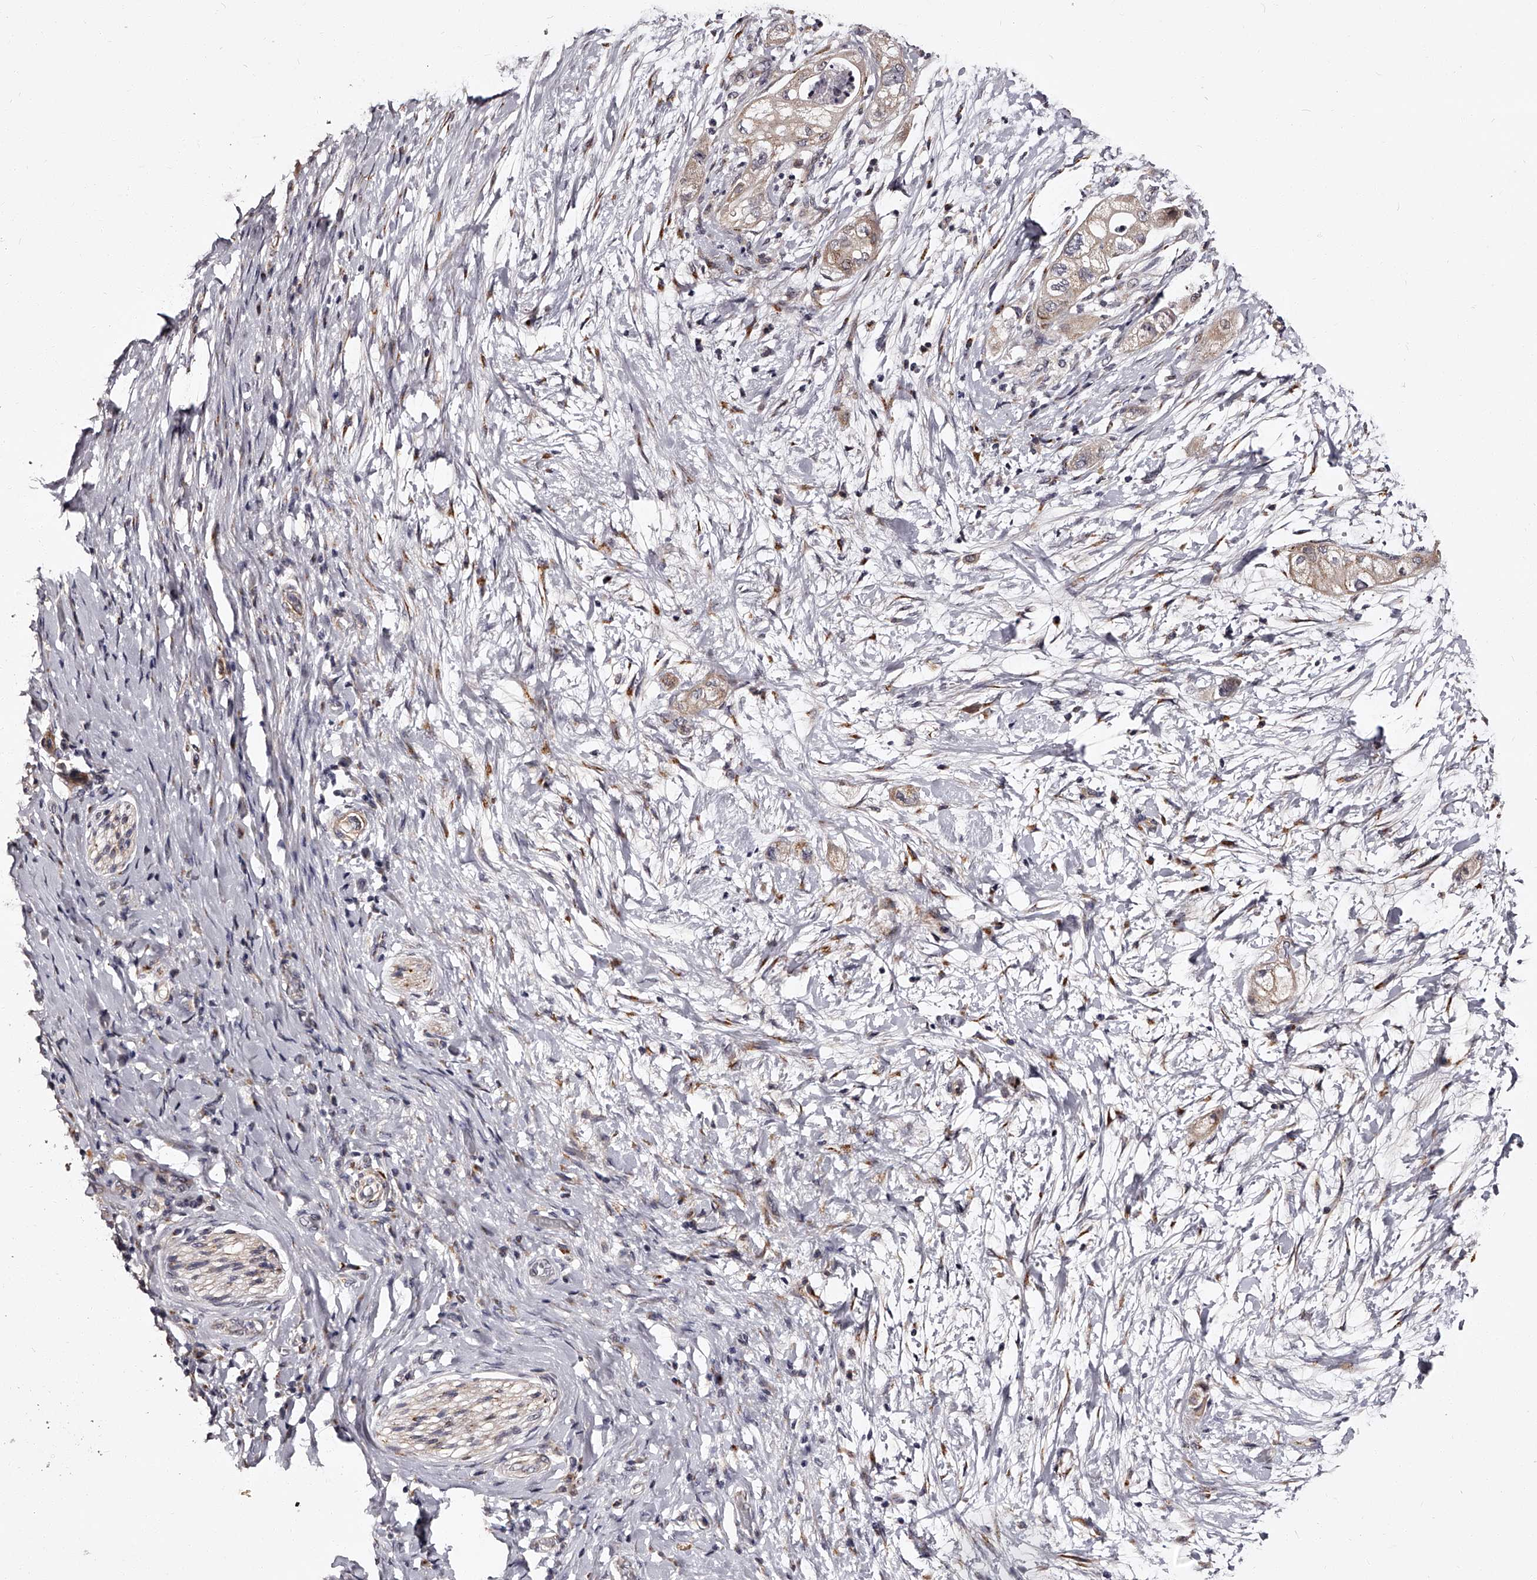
{"staining": {"intensity": "negative", "quantity": "none", "location": "none"}, "tissue": "pancreatic cancer", "cell_type": "Tumor cells", "image_type": "cancer", "snomed": [{"axis": "morphology", "description": "Adenocarcinoma, NOS"}, {"axis": "topography", "description": "Pancreas"}], "caption": "Human adenocarcinoma (pancreatic) stained for a protein using immunohistochemistry (IHC) reveals no staining in tumor cells.", "gene": "RSC1A1", "patient": {"sex": "male", "age": 58}}